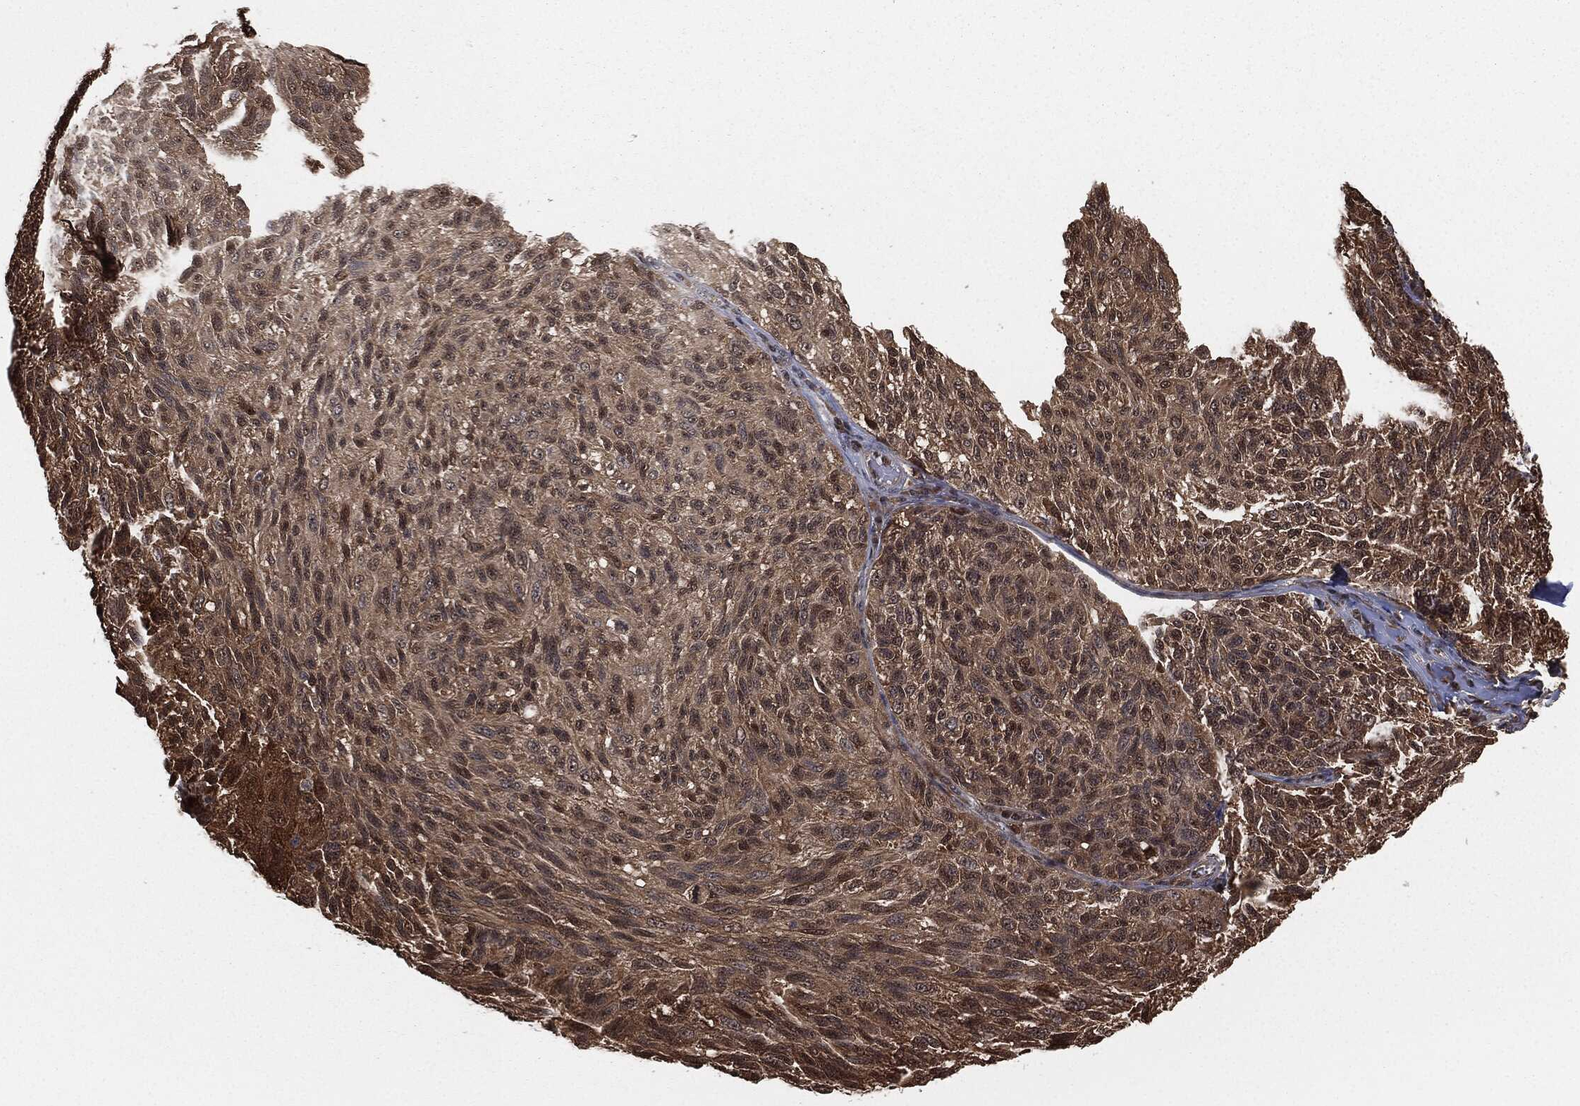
{"staining": {"intensity": "moderate", "quantity": "25%-75%", "location": "cytoplasmic/membranous"}, "tissue": "melanoma", "cell_type": "Tumor cells", "image_type": "cancer", "snomed": [{"axis": "morphology", "description": "Malignant melanoma, NOS"}, {"axis": "topography", "description": "Skin"}], "caption": "Protein analysis of malignant melanoma tissue demonstrates moderate cytoplasmic/membranous positivity in approximately 25%-75% of tumor cells. The staining was performed using DAB (3,3'-diaminobenzidine), with brown indicating positive protein expression. Nuclei are stained blue with hematoxylin.", "gene": "CAPRIN2", "patient": {"sex": "female", "age": 73}}